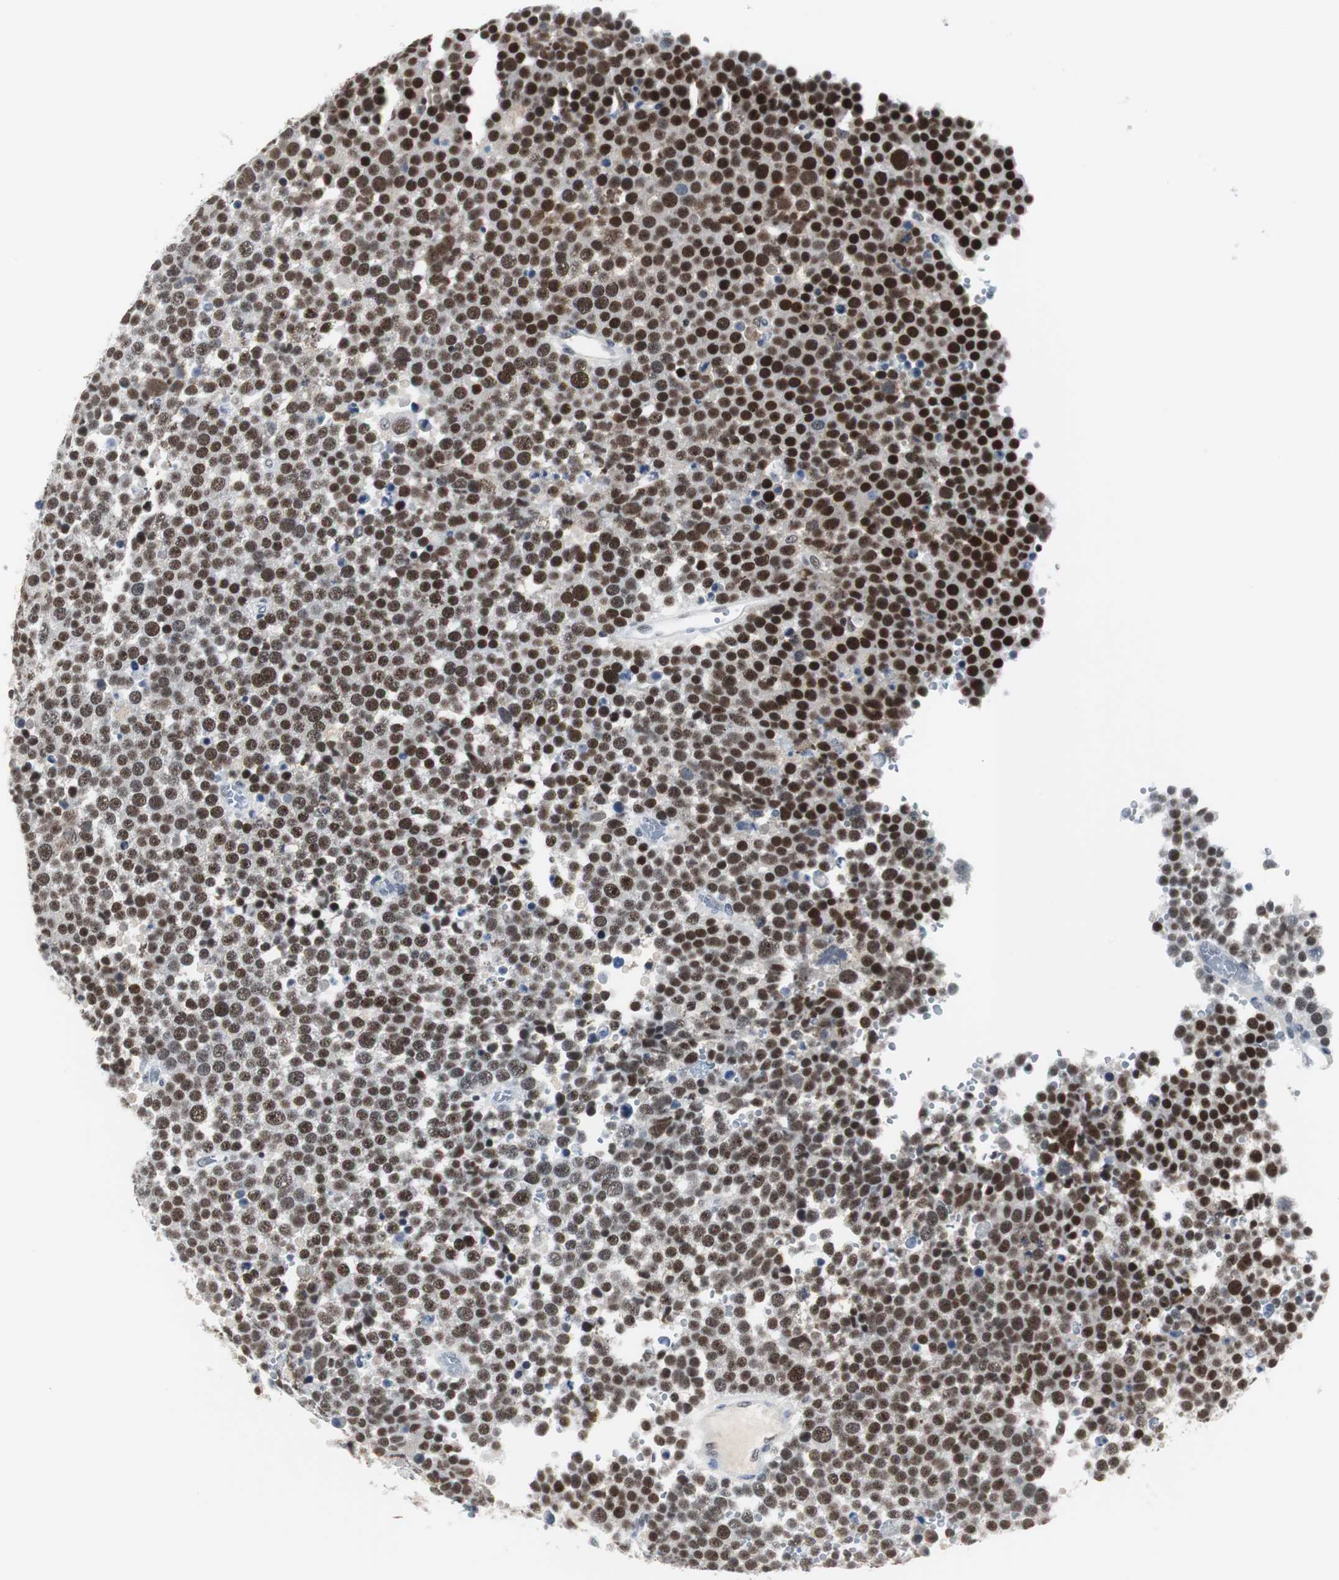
{"staining": {"intensity": "strong", "quantity": ">75%", "location": "nuclear"}, "tissue": "testis cancer", "cell_type": "Tumor cells", "image_type": "cancer", "snomed": [{"axis": "morphology", "description": "Seminoma, NOS"}, {"axis": "topography", "description": "Testis"}], "caption": "Tumor cells exhibit high levels of strong nuclear positivity in approximately >75% of cells in human testis cancer (seminoma).", "gene": "RAD9A", "patient": {"sex": "male", "age": 71}}